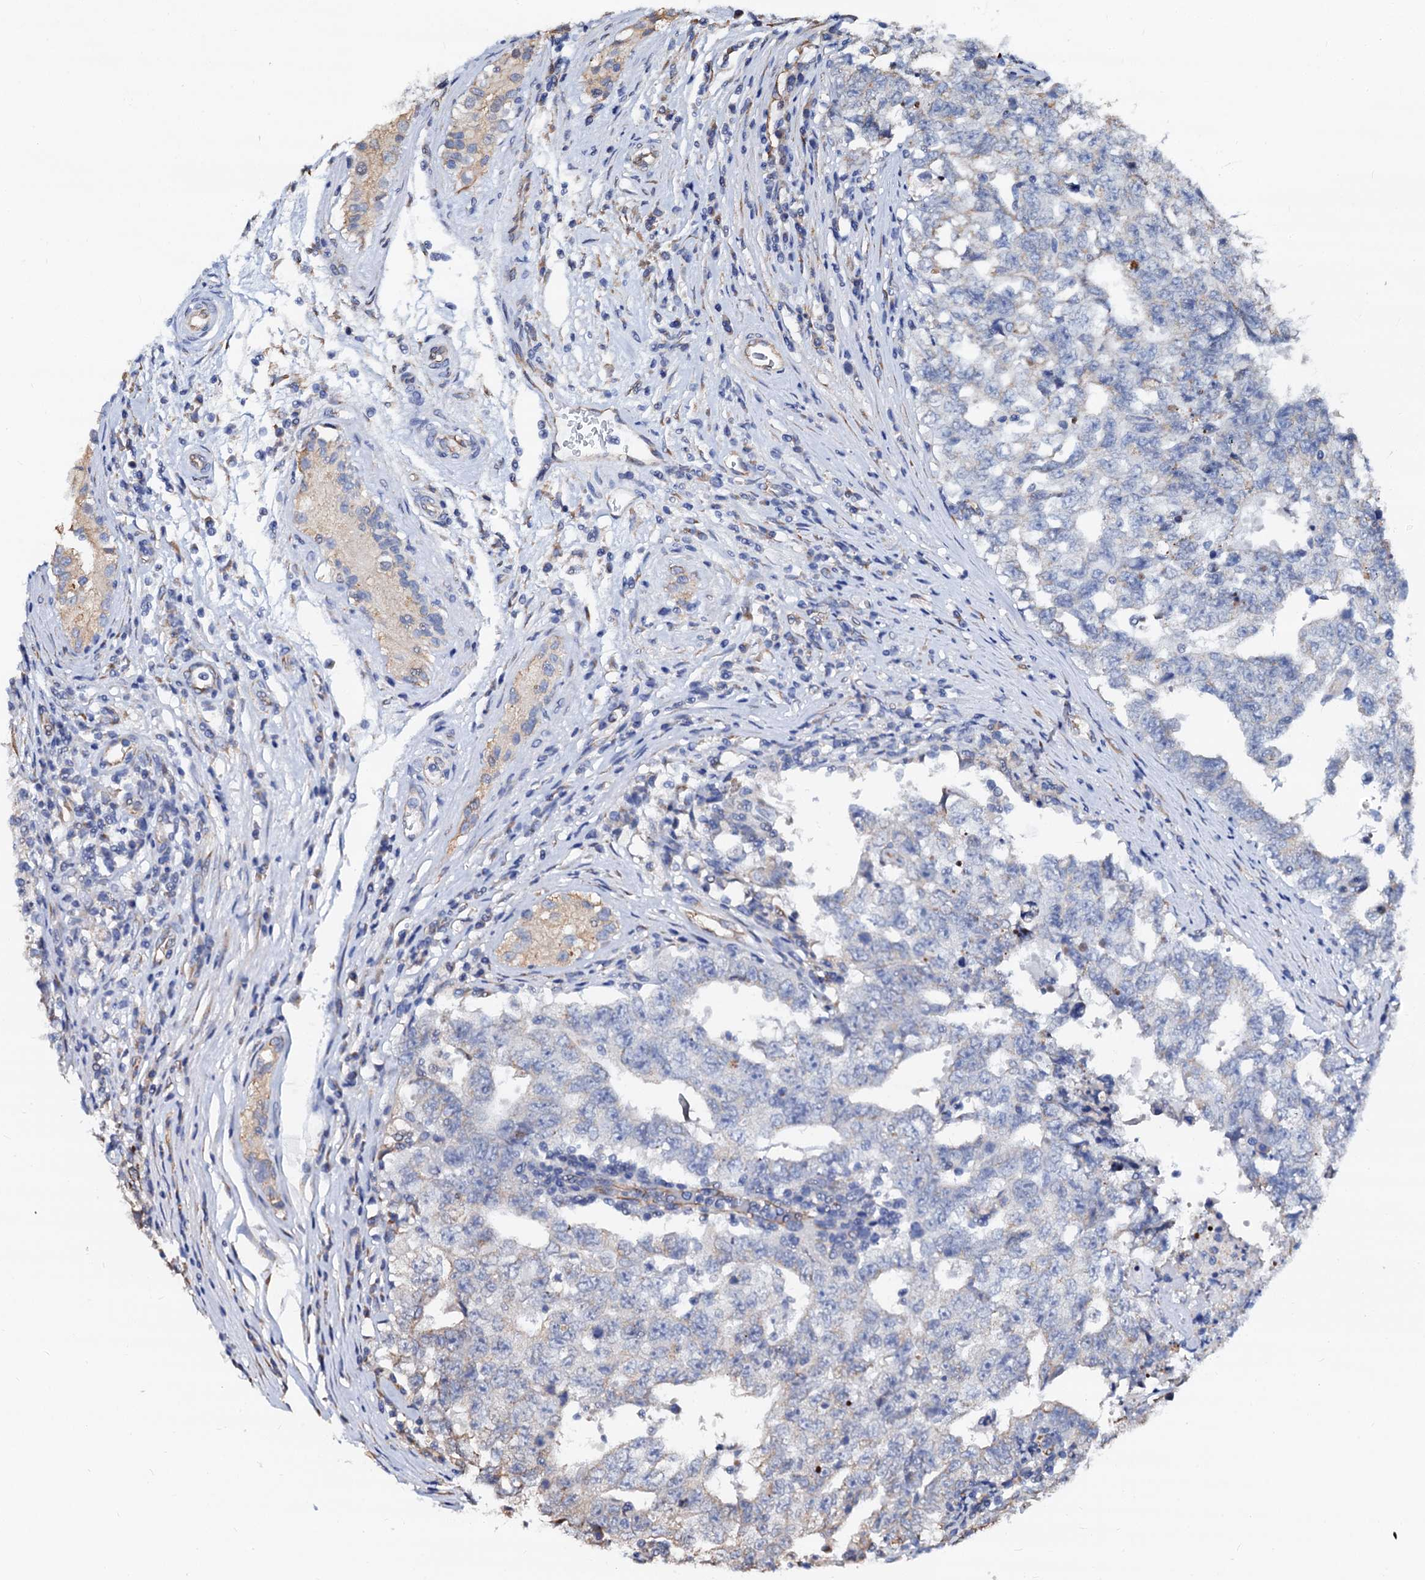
{"staining": {"intensity": "negative", "quantity": "none", "location": "none"}, "tissue": "testis cancer", "cell_type": "Tumor cells", "image_type": "cancer", "snomed": [{"axis": "morphology", "description": "Carcinoma, Embryonal, NOS"}, {"axis": "topography", "description": "Testis"}], "caption": "DAB (3,3'-diaminobenzidine) immunohistochemical staining of testis cancer (embryonal carcinoma) displays no significant staining in tumor cells. (Stains: DAB (3,3'-diaminobenzidine) immunohistochemistry (IHC) with hematoxylin counter stain, Microscopy: brightfield microscopy at high magnification).", "gene": "AKAP3", "patient": {"sex": "male", "age": 26}}